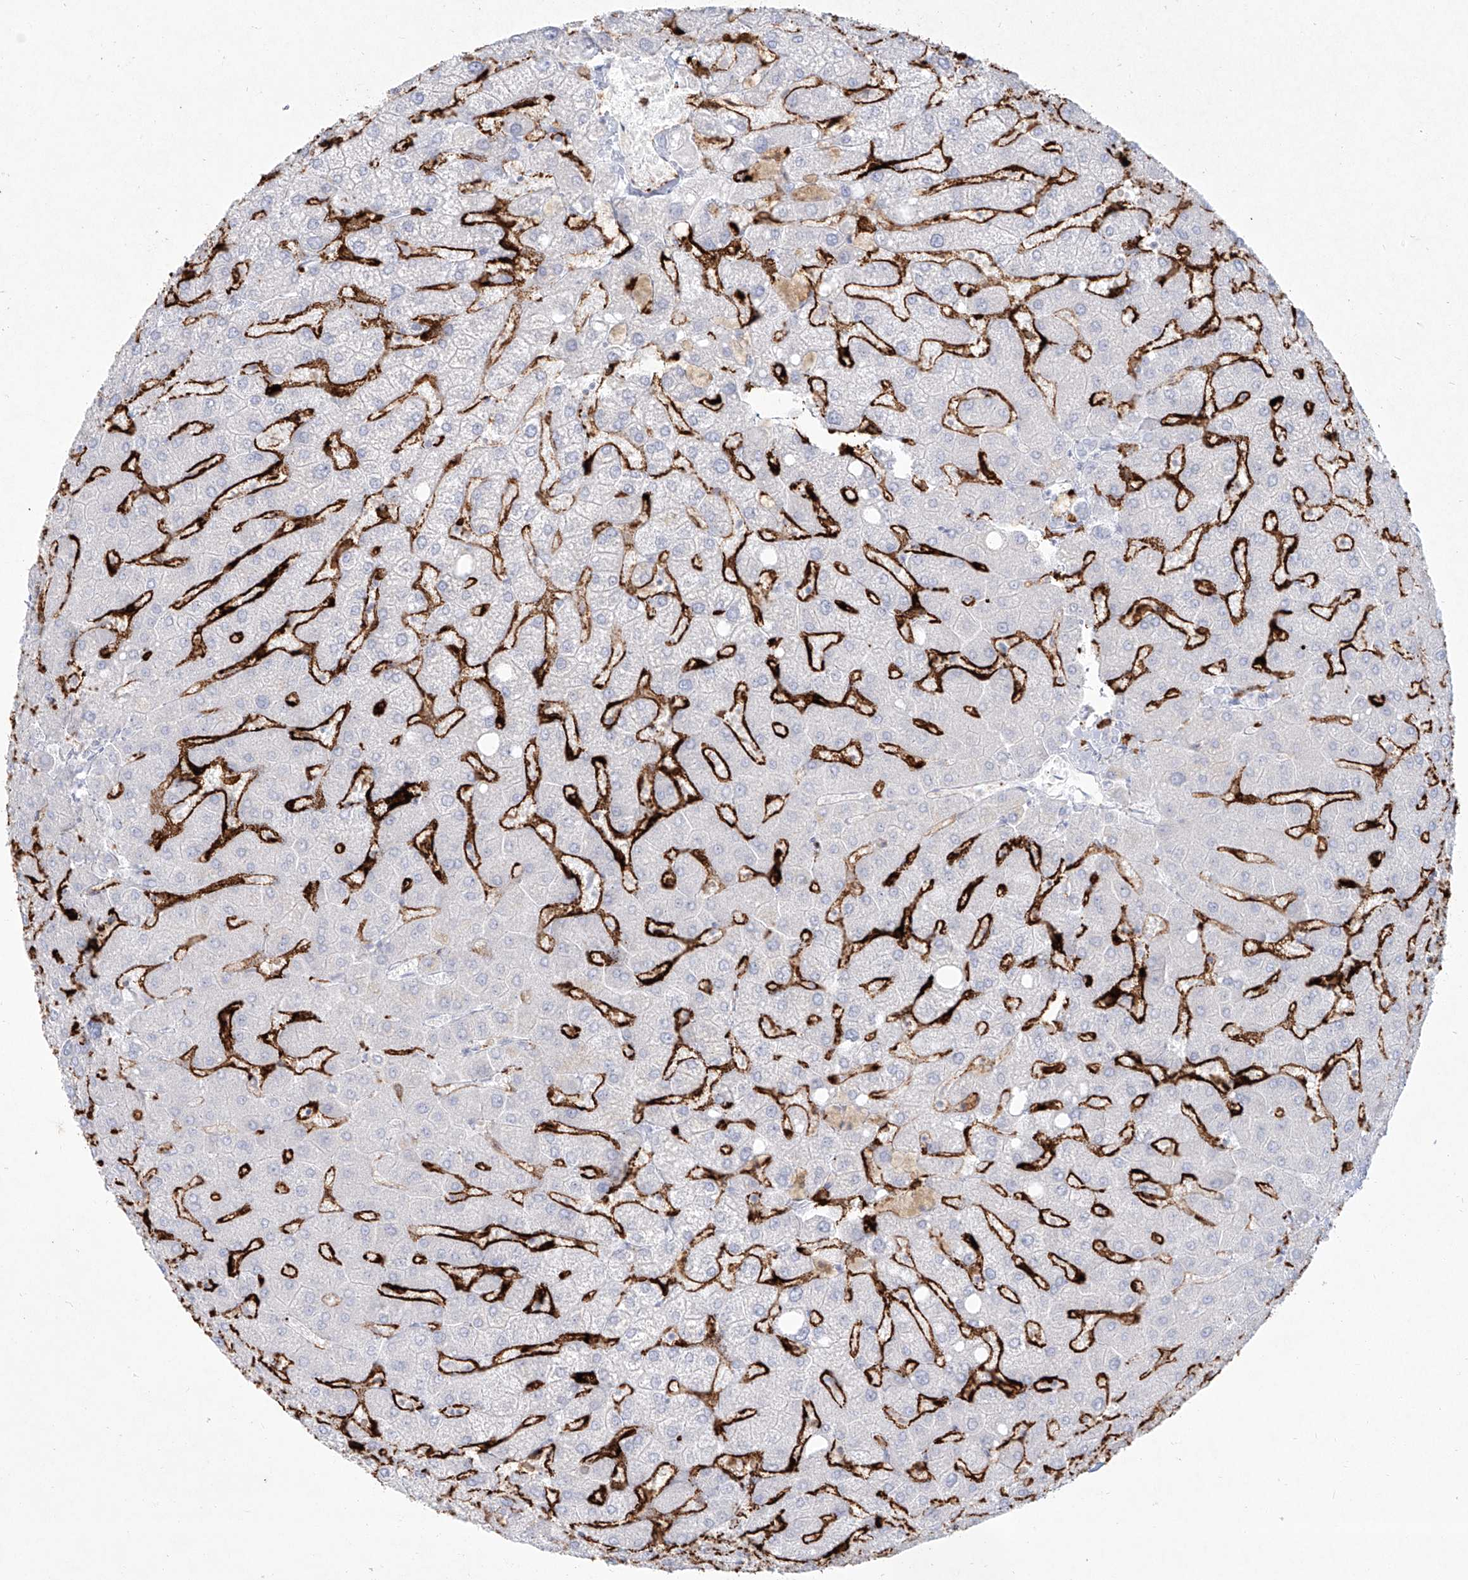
{"staining": {"intensity": "negative", "quantity": "none", "location": "none"}, "tissue": "liver", "cell_type": "Cholangiocytes", "image_type": "normal", "snomed": [{"axis": "morphology", "description": "Normal tissue, NOS"}, {"axis": "topography", "description": "Liver"}], "caption": "Immunohistochemistry (IHC) image of unremarkable human liver stained for a protein (brown), which demonstrates no positivity in cholangiocytes.", "gene": "CD209", "patient": {"sex": "female", "age": 54}}